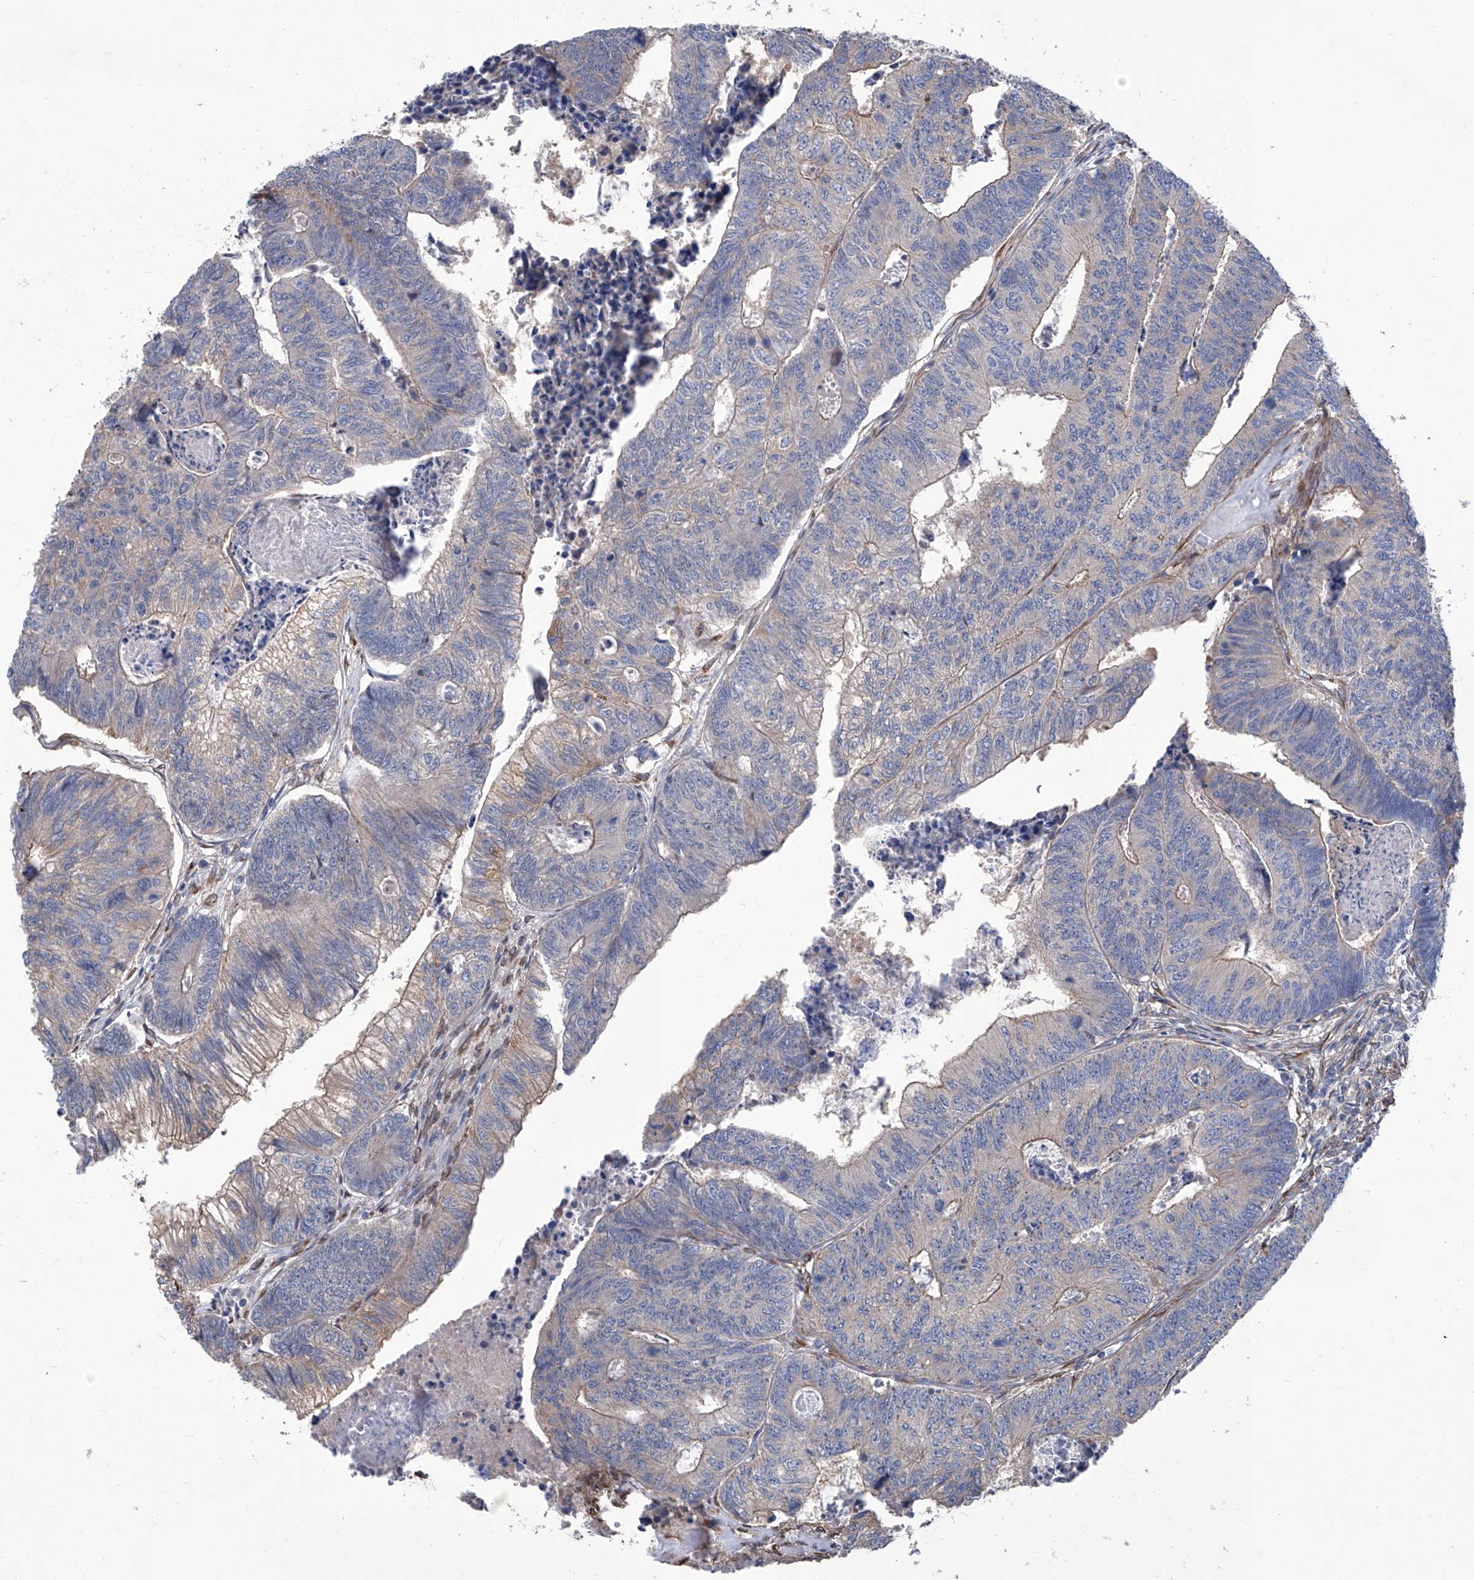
{"staining": {"intensity": "weak", "quantity": "25%-75%", "location": "cytoplasmic/membranous"}, "tissue": "colorectal cancer", "cell_type": "Tumor cells", "image_type": "cancer", "snomed": [{"axis": "morphology", "description": "Adenocarcinoma, NOS"}, {"axis": "topography", "description": "Colon"}], "caption": "The histopathology image exhibits immunohistochemical staining of adenocarcinoma (colorectal). There is weak cytoplasmic/membranous positivity is identified in about 25%-75% of tumor cells. (IHC, brightfield microscopy, high magnification).", "gene": "SMS", "patient": {"sex": "female", "age": 67}}